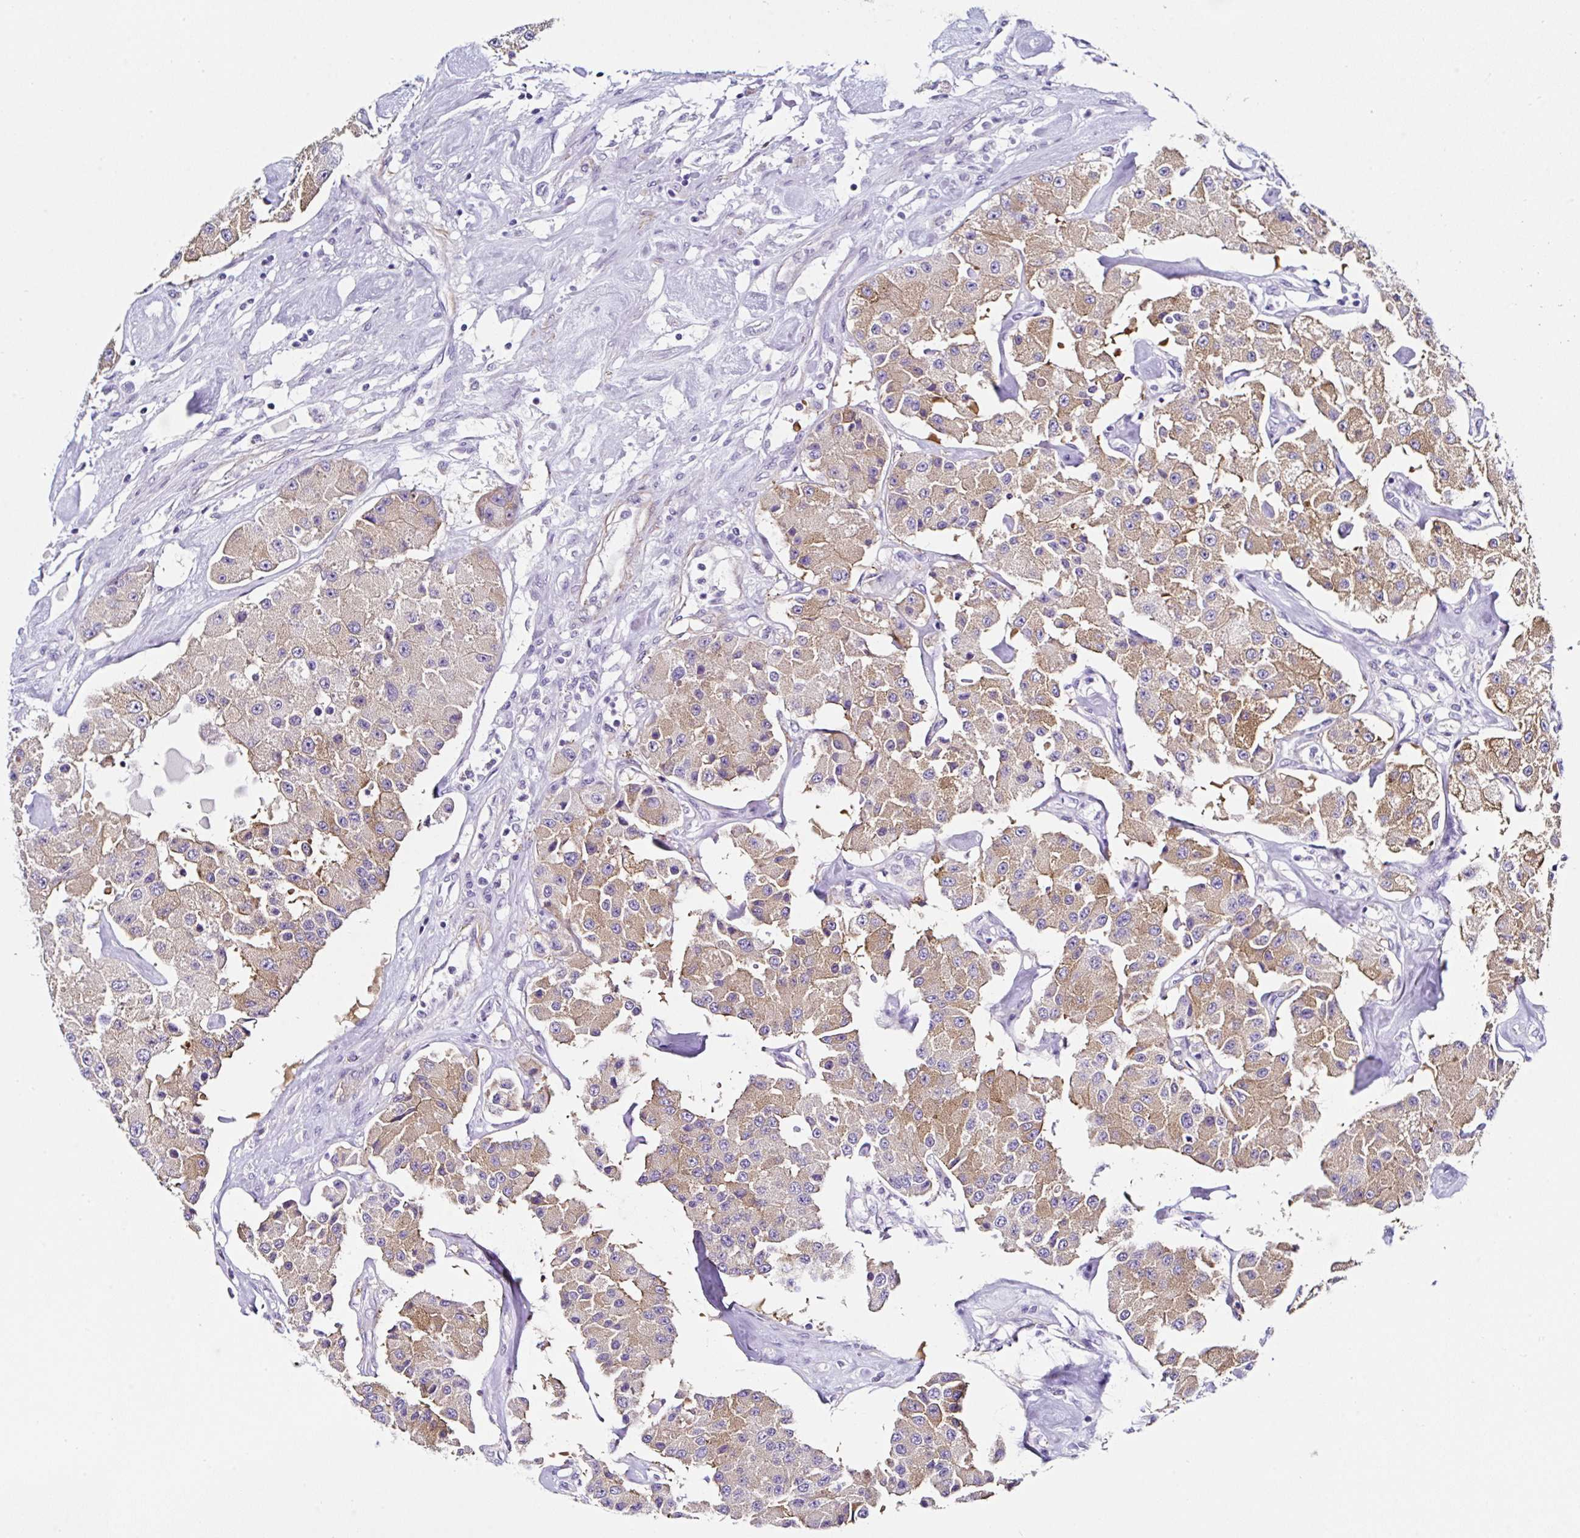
{"staining": {"intensity": "moderate", "quantity": "25%-75%", "location": "cytoplasmic/membranous"}, "tissue": "carcinoid", "cell_type": "Tumor cells", "image_type": "cancer", "snomed": [{"axis": "morphology", "description": "Carcinoid, malignant, NOS"}, {"axis": "topography", "description": "Pancreas"}], "caption": "An image showing moderate cytoplasmic/membranous positivity in approximately 25%-75% of tumor cells in carcinoid, as visualized by brown immunohistochemical staining.", "gene": "PPFIA4", "patient": {"sex": "male", "age": 41}}